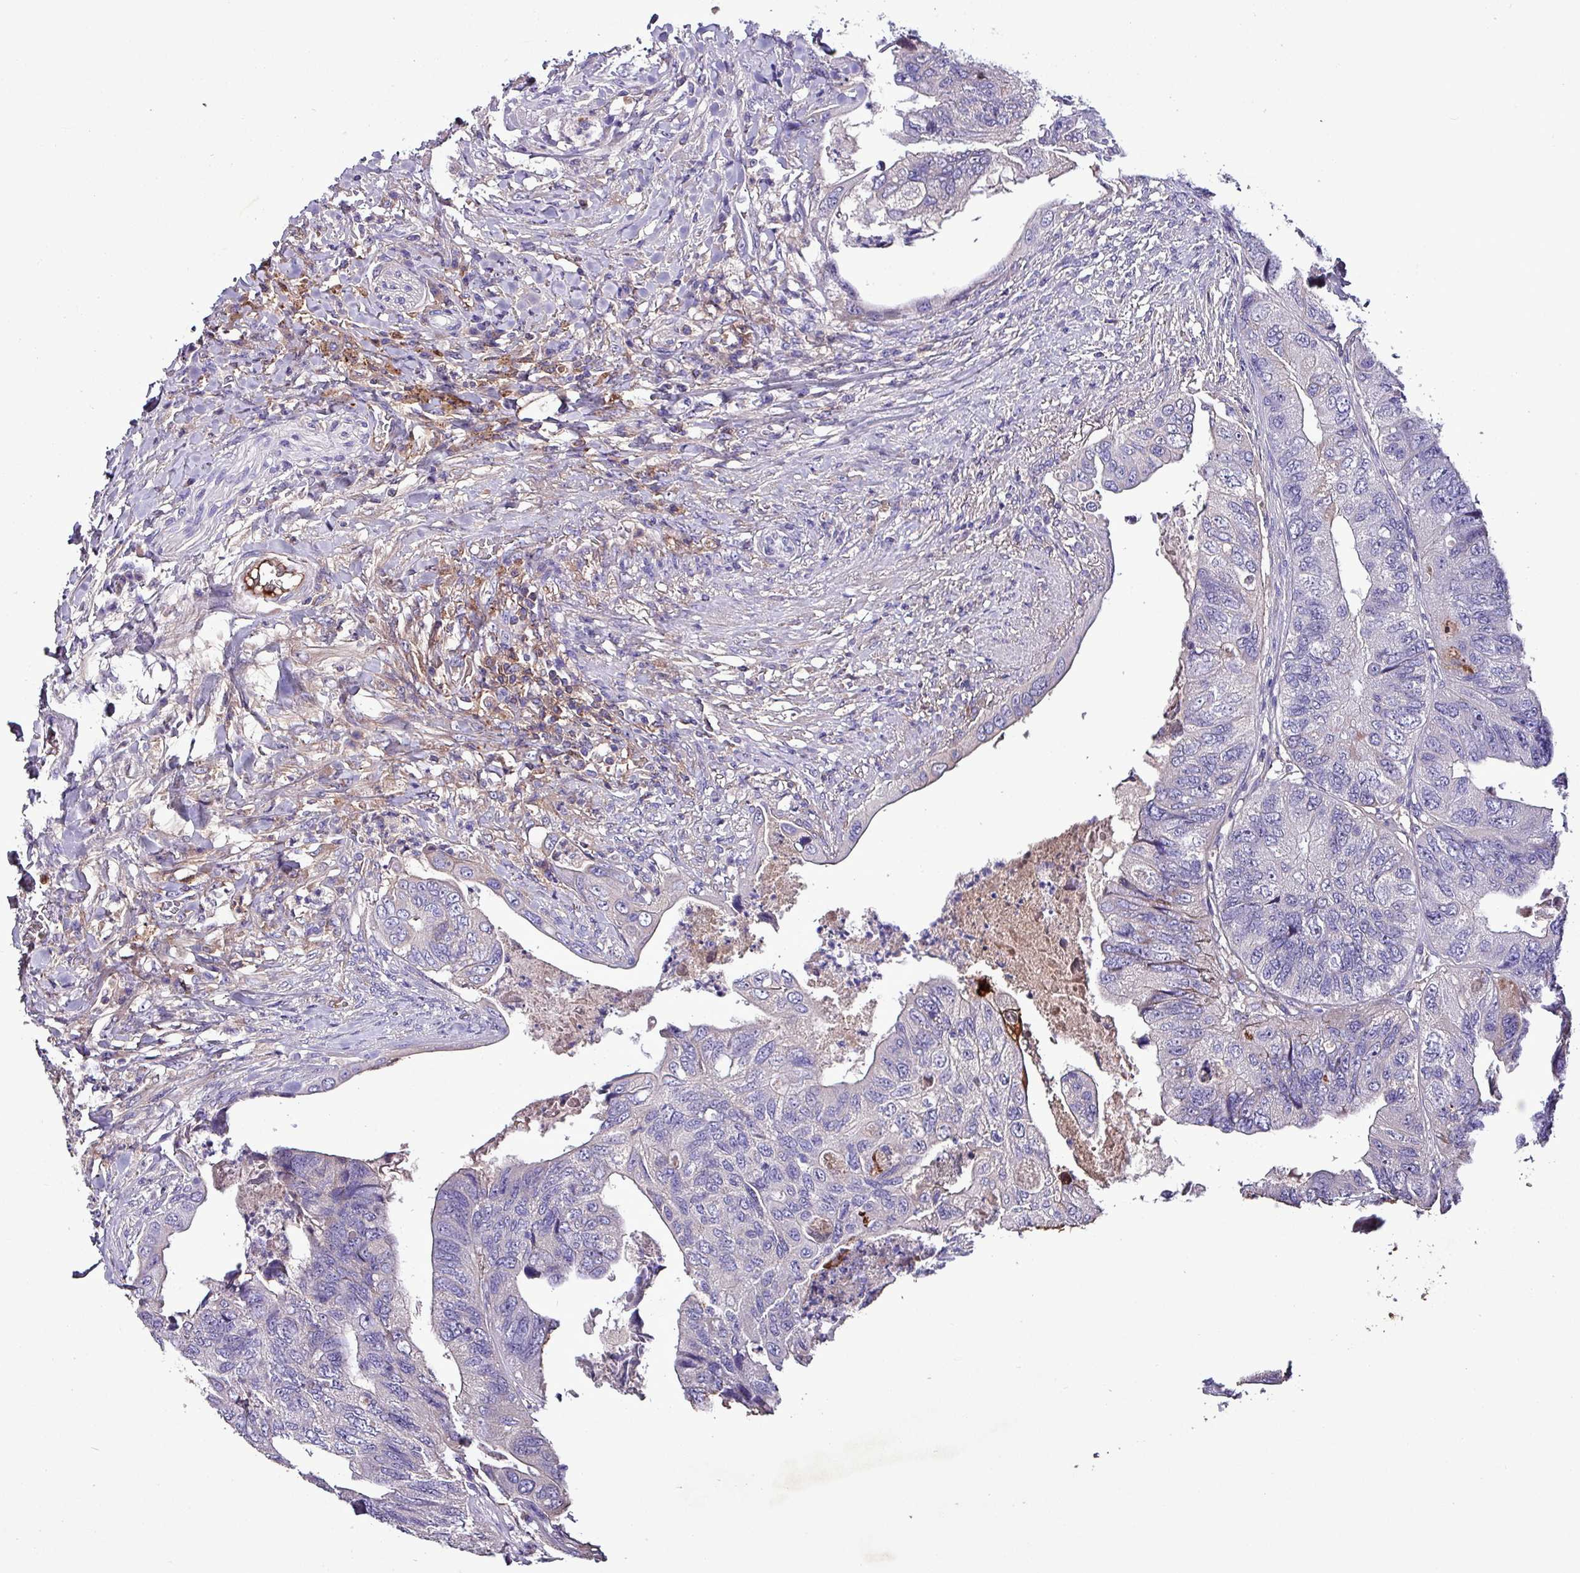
{"staining": {"intensity": "negative", "quantity": "none", "location": "none"}, "tissue": "colorectal cancer", "cell_type": "Tumor cells", "image_type": "cancer", "snomed": [{"axis": "morphology", "description": "Adenocarcinoma, NOS"}, {"axis": "topography", "description": "Rectum"}], "caption": "Immunohistochemistry photomicrograph of neoplastic tissue: adenocarcinoma (colorectal) stained with DAB shows no significant protein positivity in tumor cells.", "gene": "HP", "patient": {"sex": "male", "age": 63}}